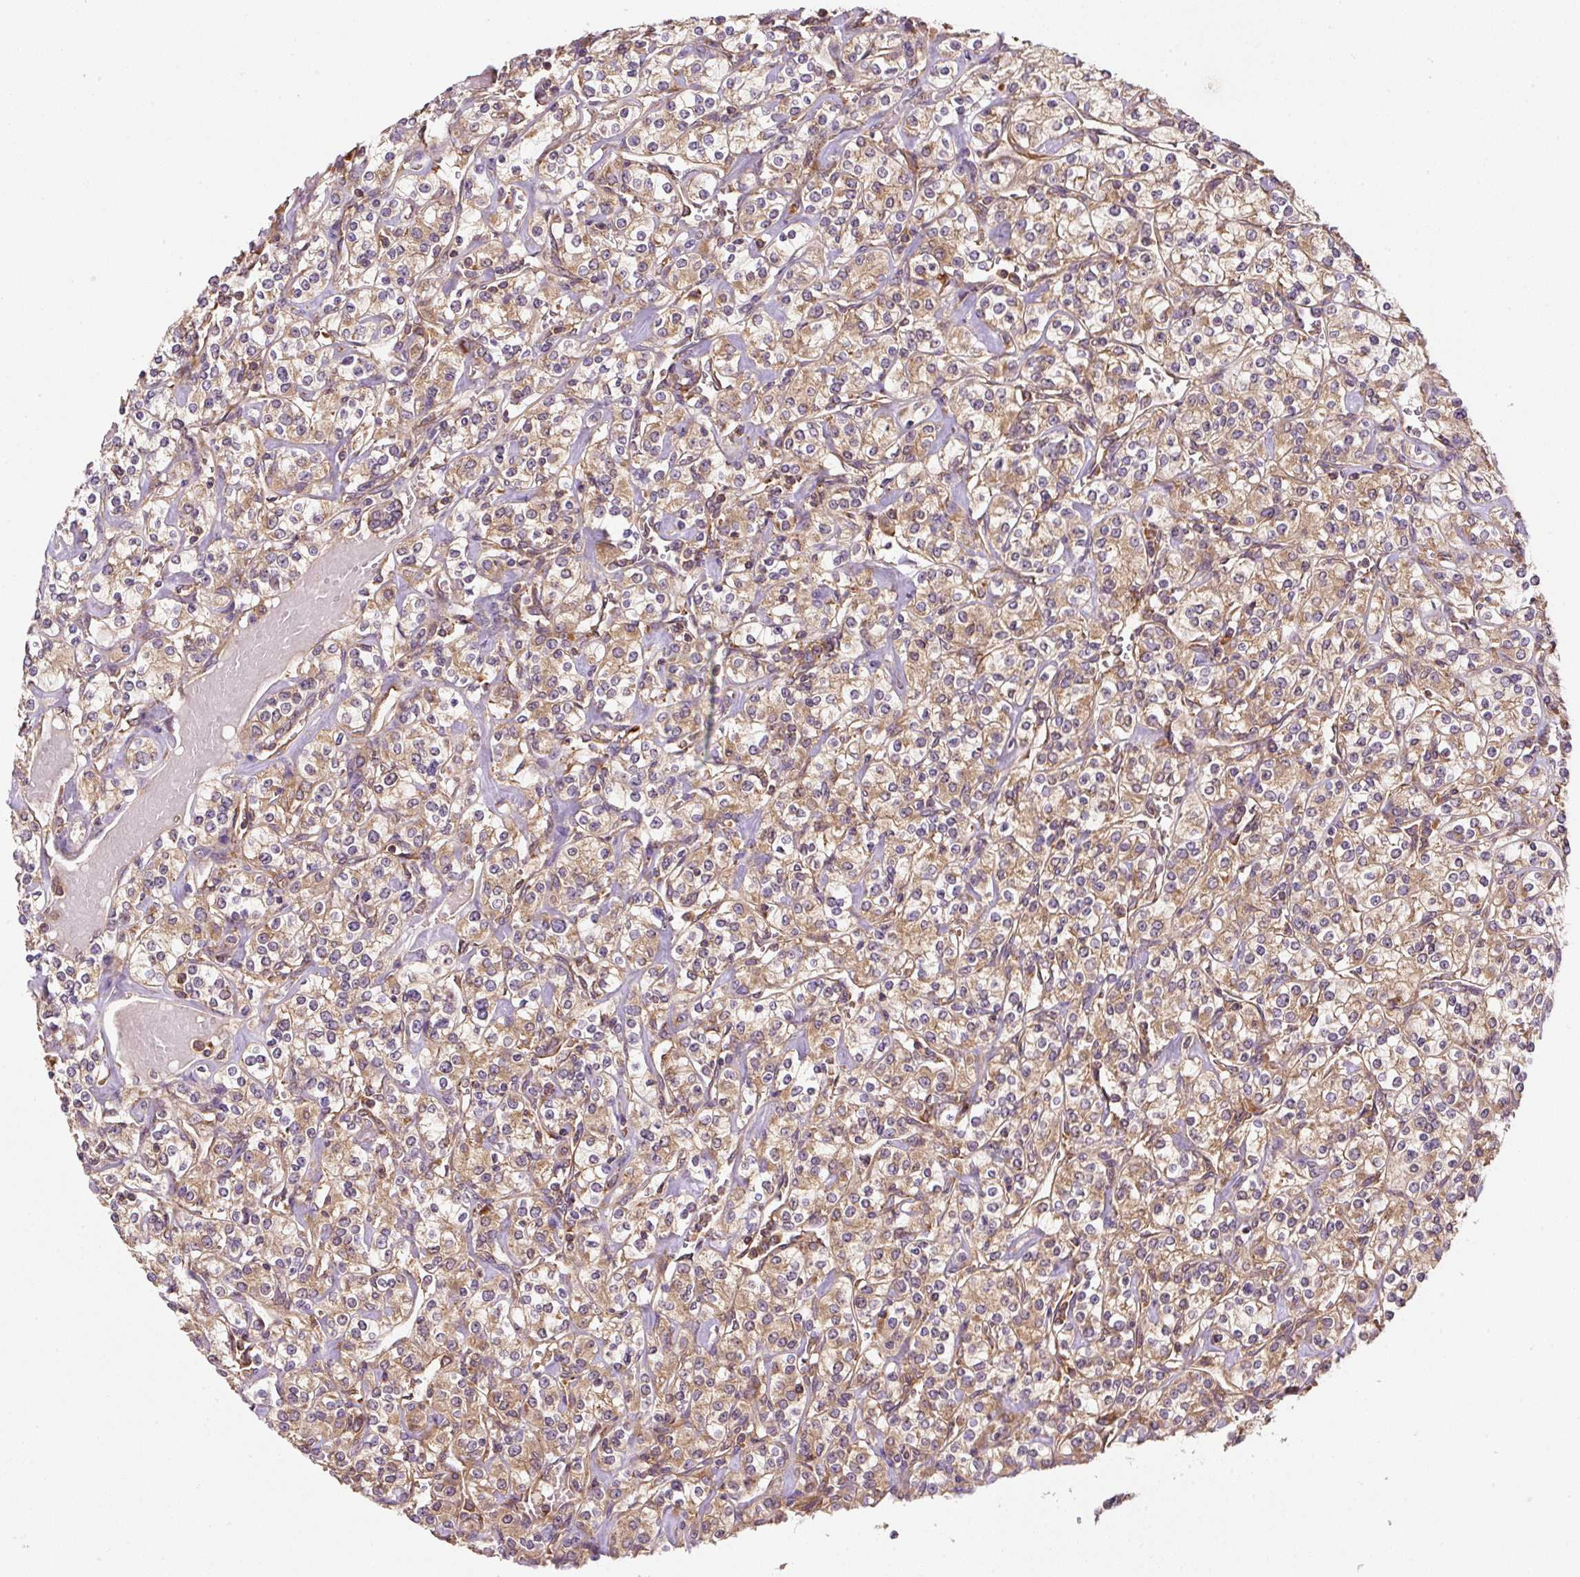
{"staining": {"intensity": "moderate", "quantity": ">75%", "location": "cytoplasmic/membranous"}, "tissue": "renal cancer", "cell_type": "Tumor cells", "image_type": "cancer", "snomed": [{"axis": "morphology", "description": "Adenocarcinoma, NOS"}, {"axis": "topography", "description": "Kidney"}], "caption": "About >75% of tumor cells in human renal adenocarcinoma display moderate cytoplasmic/membranous protein positivity as visualized by brown immunohistochemical staining.", "gene": "EIF2S2", "patient": {"sex": "male", "age": 77}}